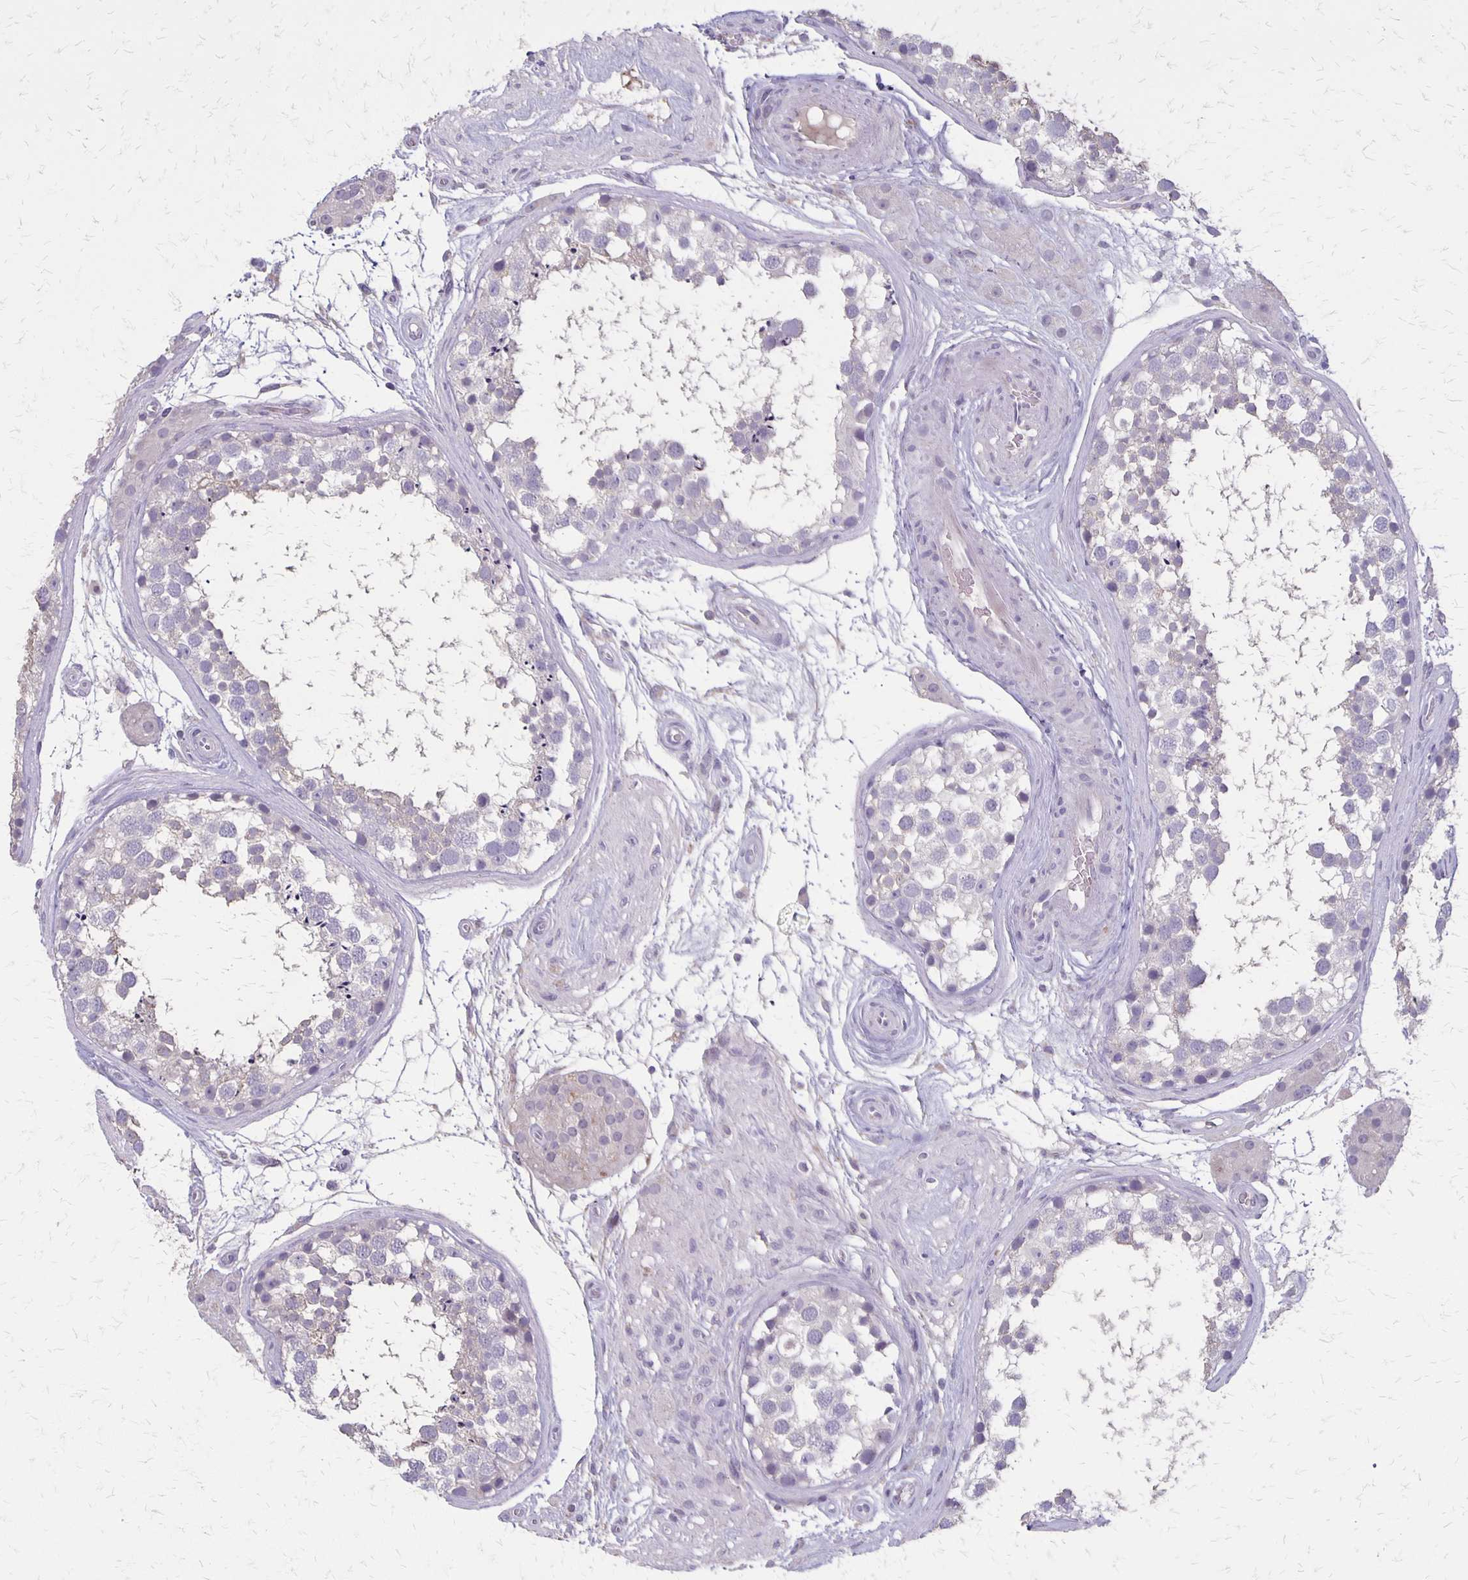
{"staining": {"intensity": "negative", "quantity": "none", "location": "none"}, "tissue": "testis", "cell_type": "Cells in seminiferous ducts", "image_type": "normal", "snomed": [{"axis": "morphology", "description": "Normal tissue, NOS"}, {"axis": "morphology", "description": "Seminoma, NOS"}, {"axis": "topography", "description": "Testis"}], "caption": "Image shows no protein positivity in cells in seminiferous ducts of benign testis.", "gene": "SEPTIN5", "patient": {"sex": "male", "age": 65}}